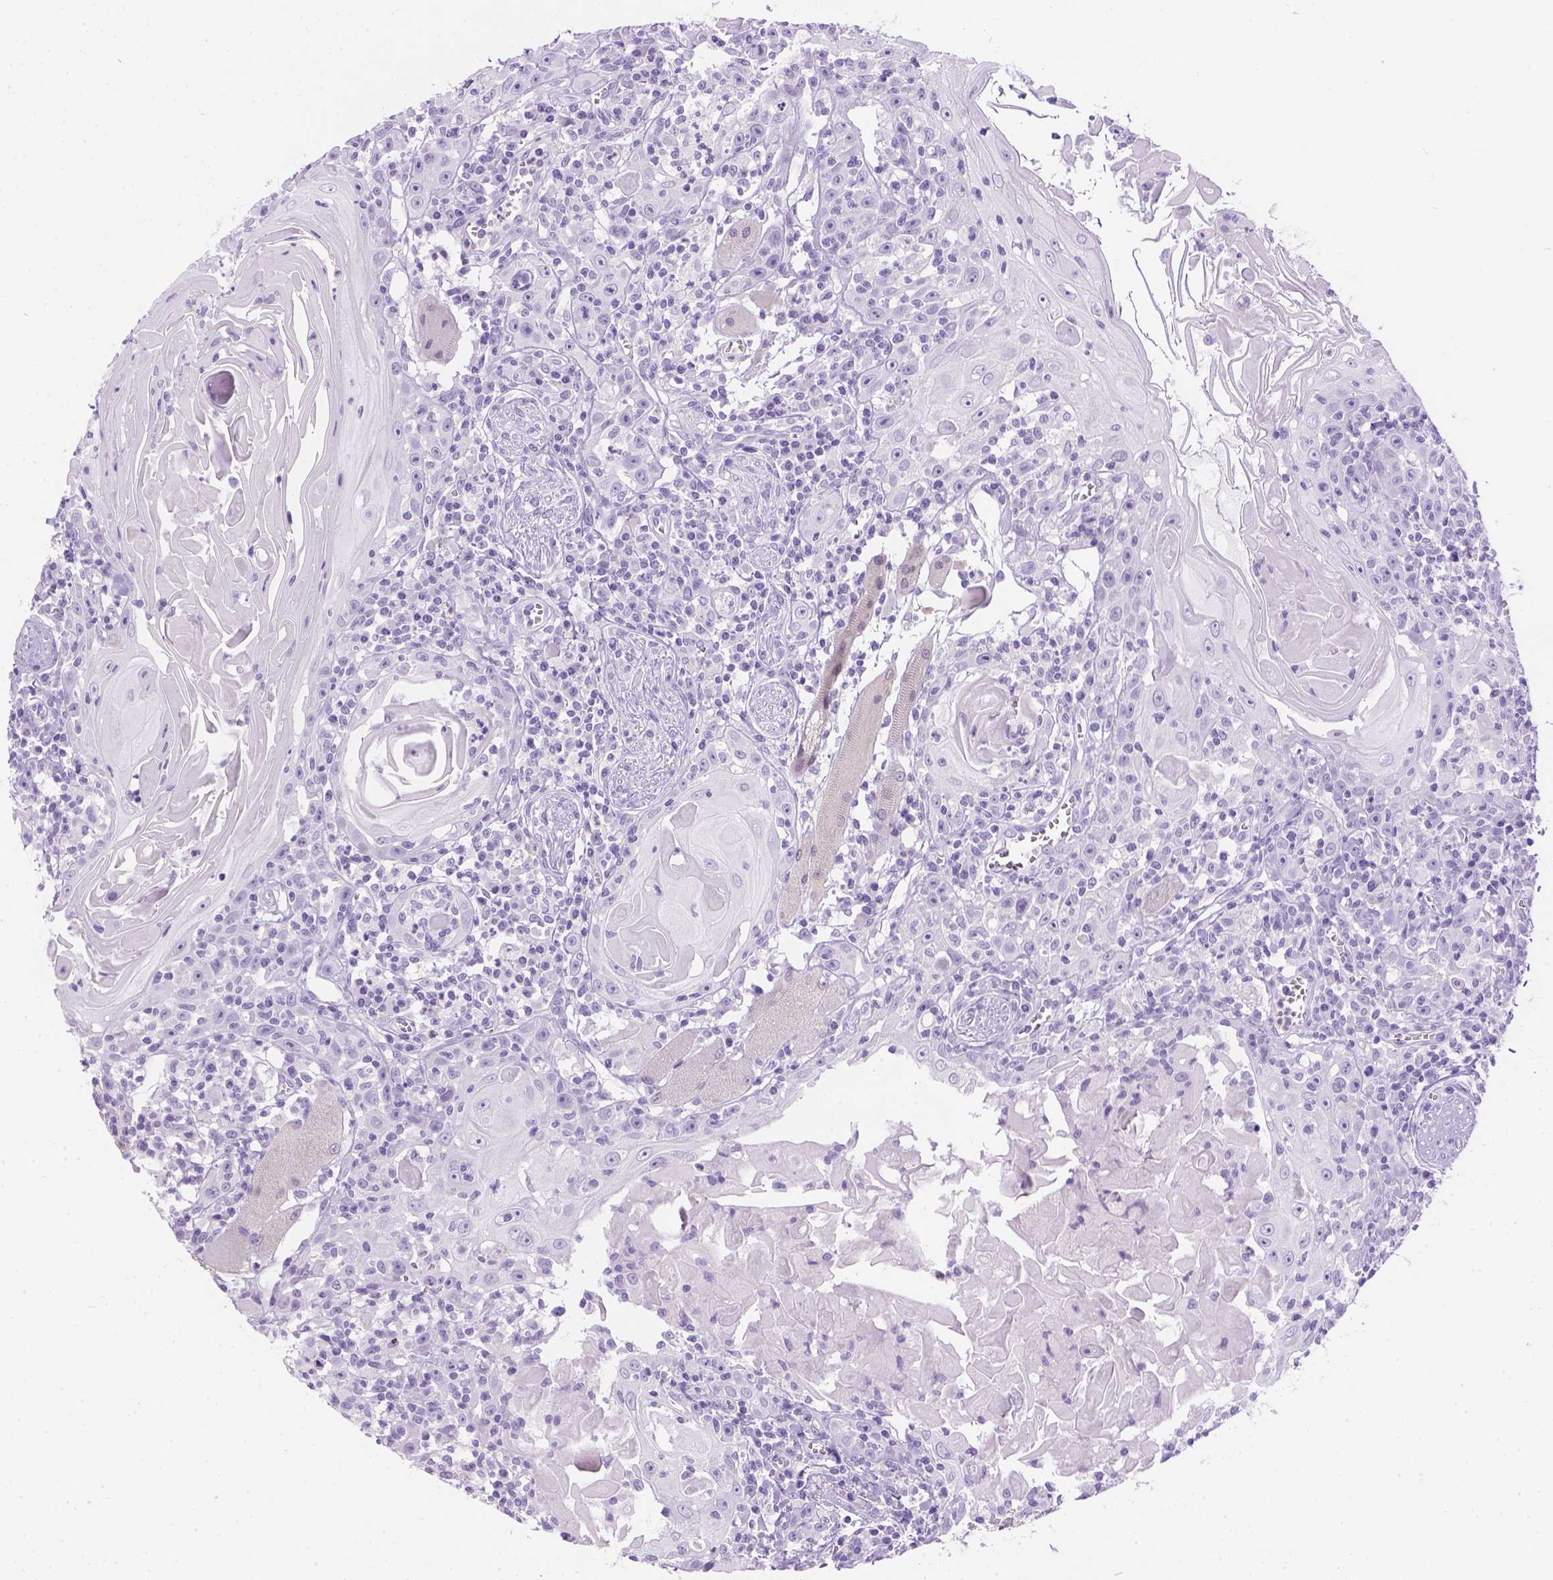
{"staining": {"intensity": "negative", "quantity": "none", "location": "none"}, "tissue": "head and neck cancer", "cell_type": "Tumor cells", "image_type": "cancer", "snomed": [{"axis": "morphology", "description": "Squamous cell carcinoma, NOS"}, {"axis": "topography", "description": "Head-Neck"}], "caption": "A histopathology image of head and neck cancer (squamous cell carcinoma) stained for a protein reveals no brown staining in tumor cells.", "gene": "TMEM38A", "patient": {"sex": "male", "age": 52}}